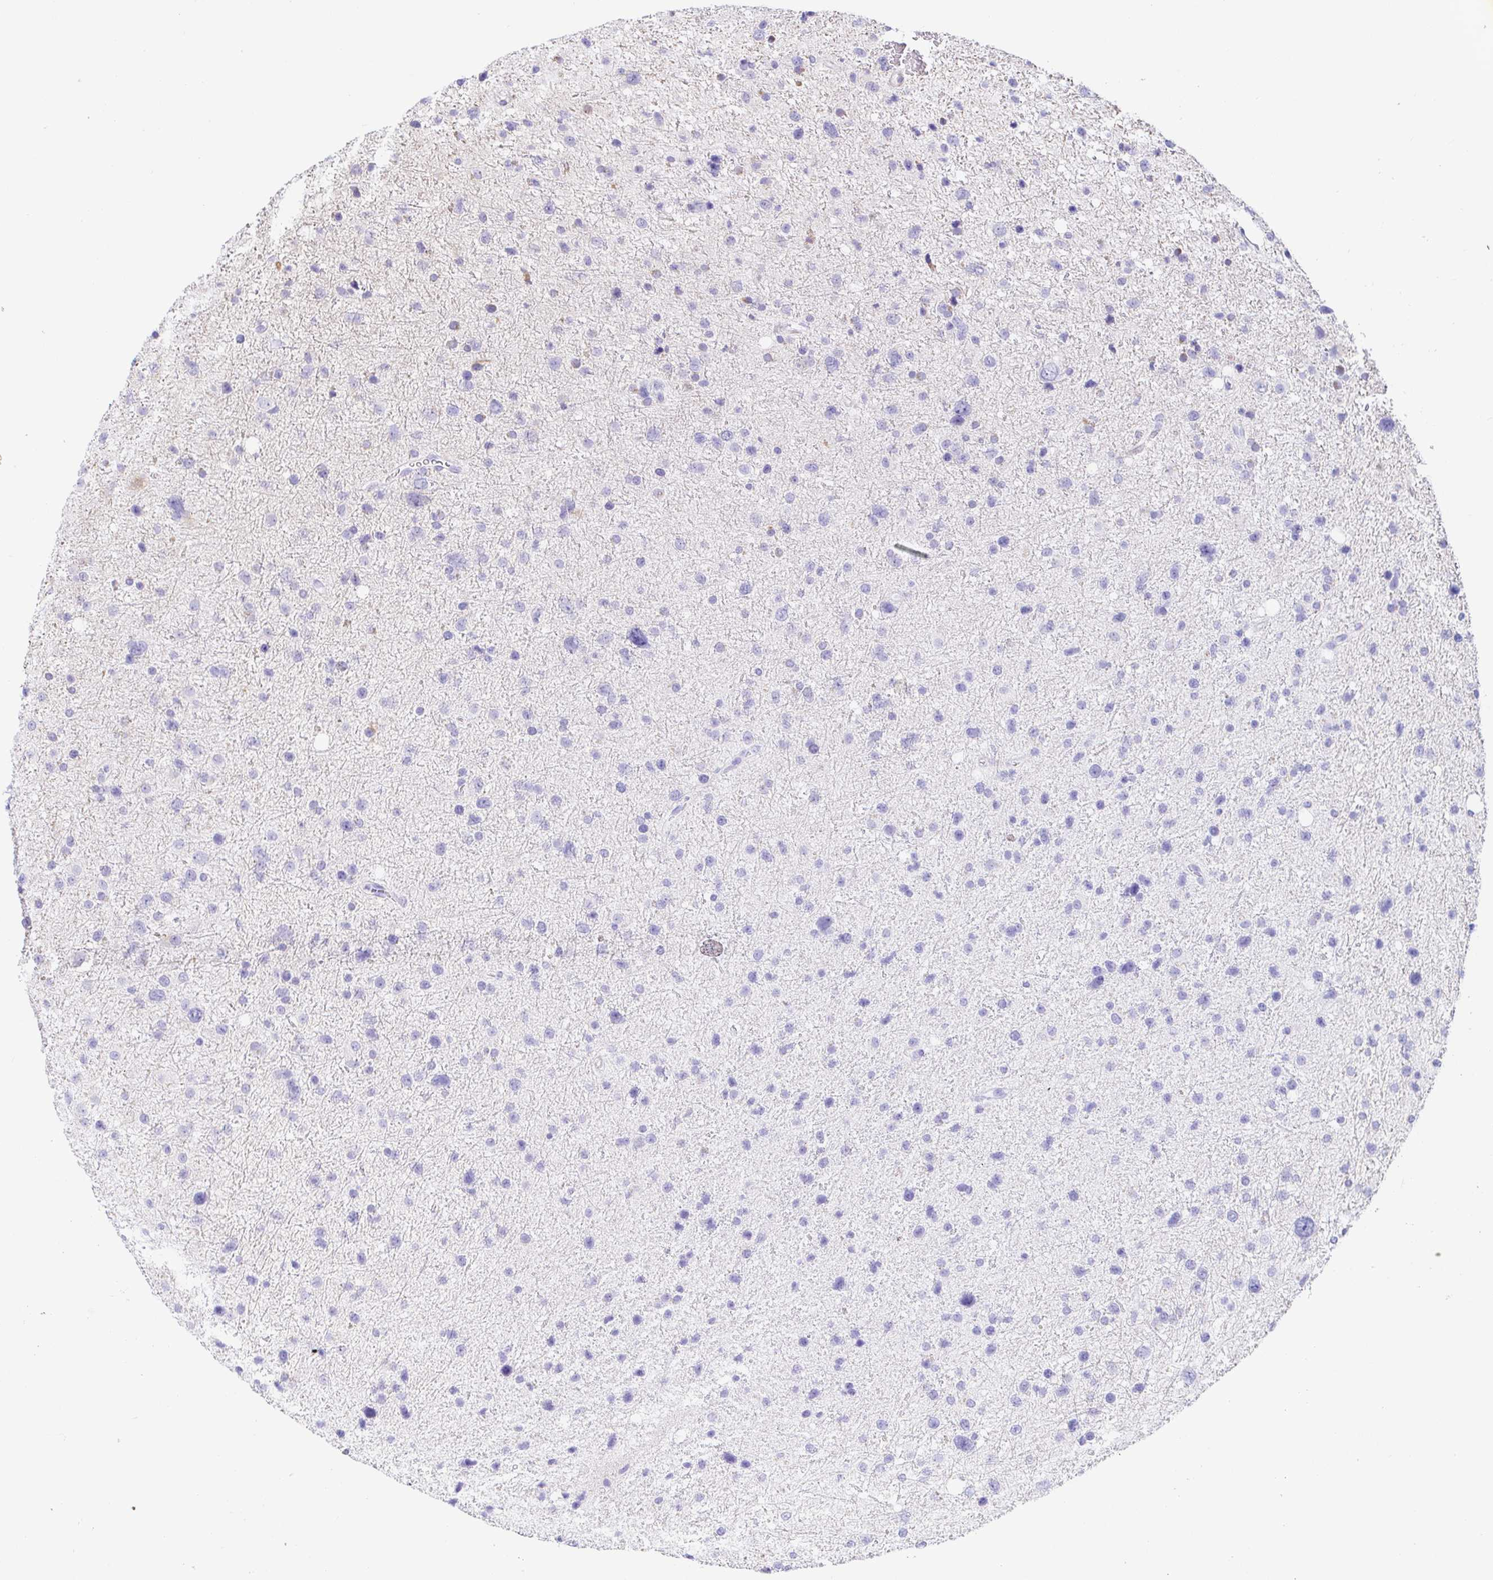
{"staining": {"intensity": "negative", "quantity": "none", "location": "none"}, "tissue": "glioma", "cell_type": "Tumor cells", "image_type": "cancer", "snomed": [{"axis": "morphology", "description": "Glioma, malignant, Low grade"}, {"axis": "topography", "description": "Brain"}], "caption": "A high-resolution histopathology image shows immunohistochemistry staining of glioma, which reveals no significant positivity in tumor cells.", "gene": "PINLYP", "patient": {"sex": "female", "age": 55}}